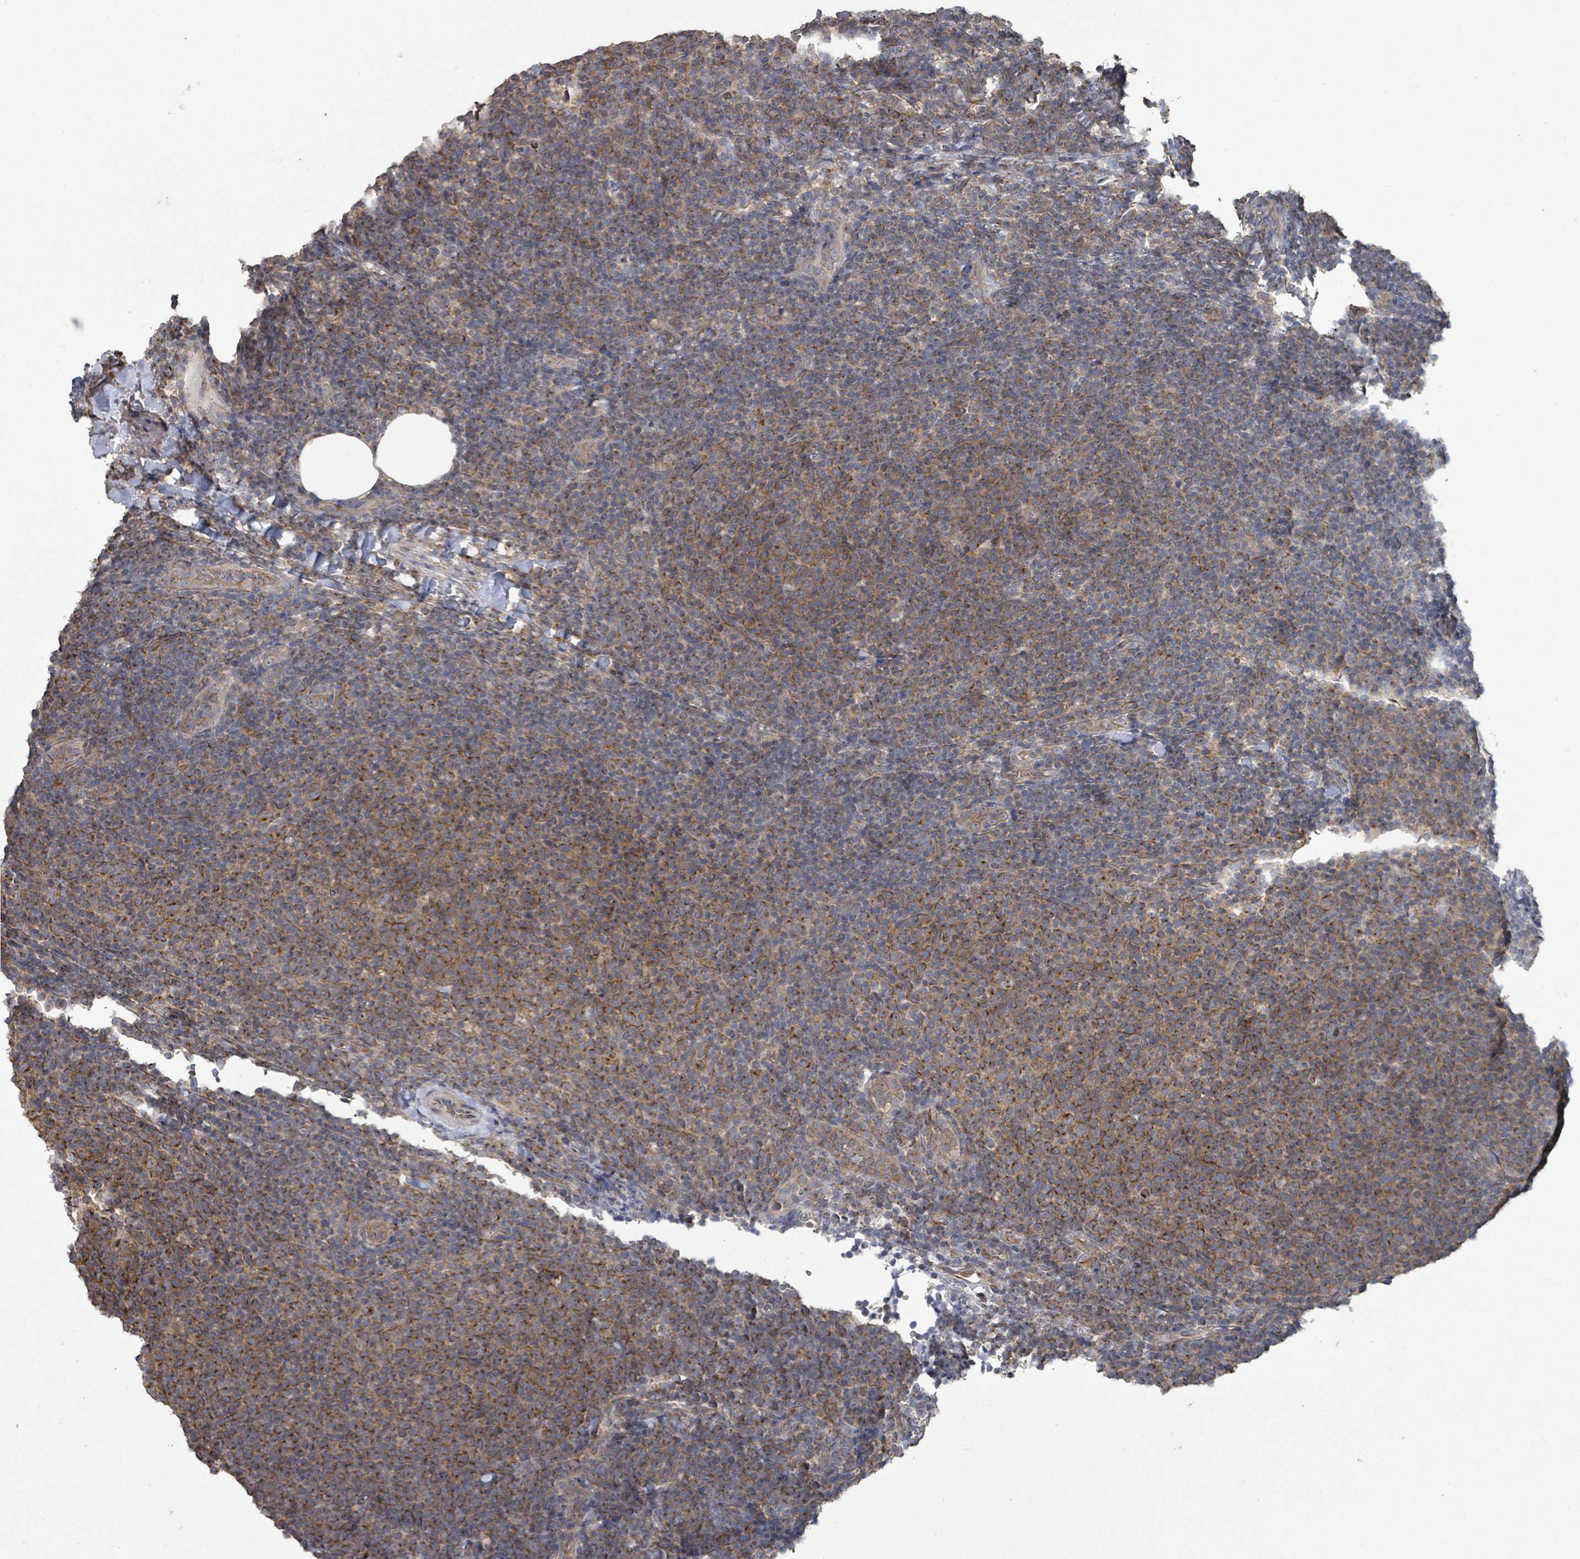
{"staining": {"intensity": "moderate", "quantity": "25%-75%", "location": "cytoplasmic/membranous"}, "tissue": "lymphoma", "cell_type": "Tumor cells", "image_type": "cancer", "snomed": [{"axis": "morphology", "description": "Malignant lymphoma, non-Hodgkin's type, Low grade"}, {"axis": "topography", "description": "Lymph node"}], "caption": "Tumor cells reveal medium levels of moderate cytoplasmic/membranous expression in about 25%-75% of cells in human lymphoma. The protein is stained brown, and the nuclei are stained in blue (DAB (3,3'-diaminobenzidine) IHC with brightfield microscopy, high magnification).", "gene": "SLC9A7", "patient": {"sex": "male", "age": 66}}